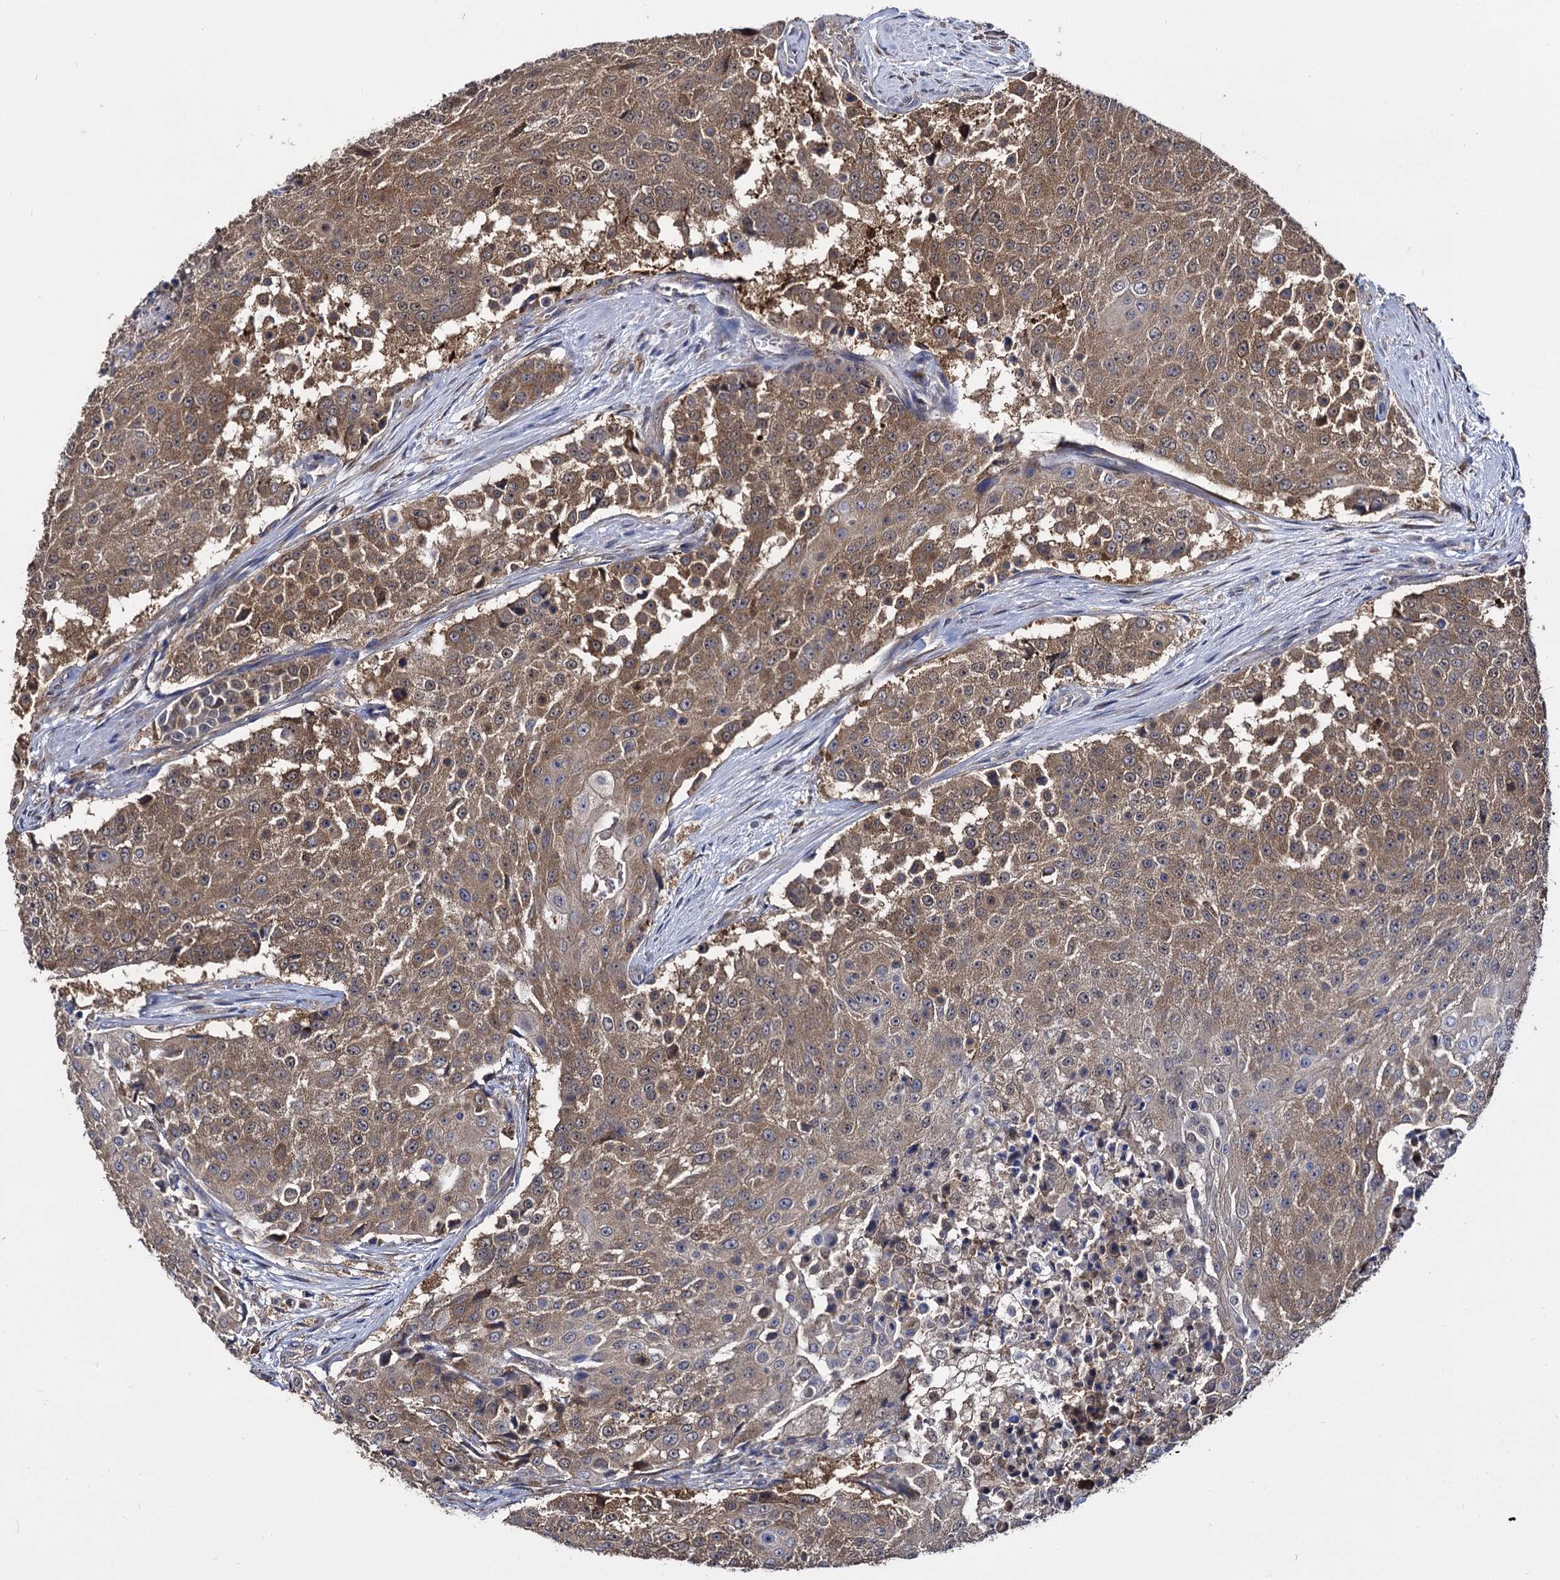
{"staining": {"intensity": "moderate", "quantity": ">75%", "location": "cytoplasmic/membranous"}, "tissue": "urothelial cancer", "cell_type": "Tumor cells", "image_type": "cancer", "snomed": [{"axis": "morphology", "description": "Urothelial carcinoma, High grade"}, {"axis": "topography", "description": "Urinary bladder"}], "caption": "Brown immunohistochemical staining in urothelial carcinoma (high-grade) demonstrates moderate cytoplasmic/membranous positivity in about >75% of tumor cells.", "gene": "NME1", "patient": {"sex": "female", "age": 63}}